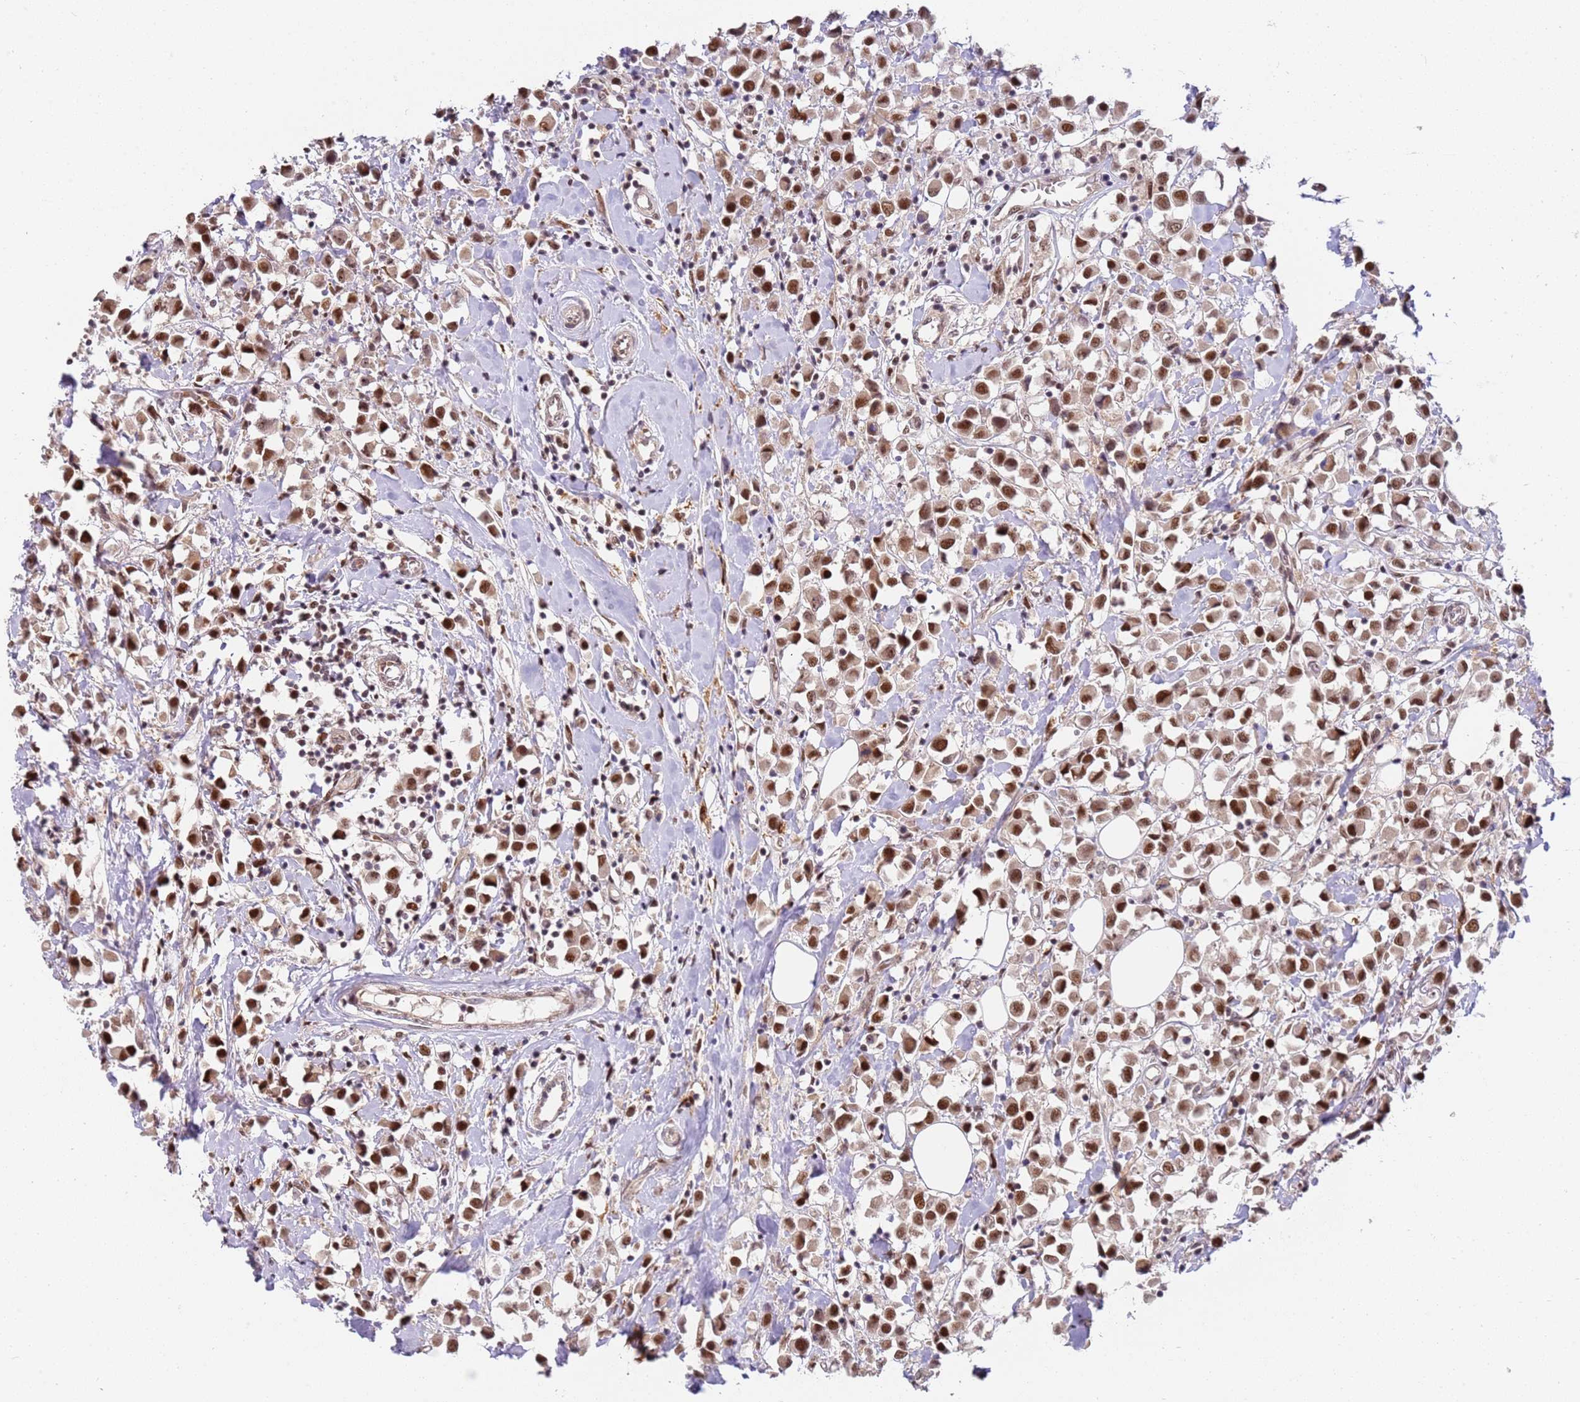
{"staining": {"intensity": "moderate", "quantity": ">75%", "location": "nuclear"}, "tissue": "breast cancer", "cell_type": "Tumor cells", "image_type": "cancer", "snomed": [{"axis": "morphology", "description": "Duct carcinoma"}, {"axis": "topography", "description": "Breast"}], "caption": "Immunohistochemistry (IHC) of breast cancer shows medium levels of moderate nuclear positivity in approximately >75% of tumor cells.", "gene": "LGALSL", "patient": {"sex": "female", "age": 61}}